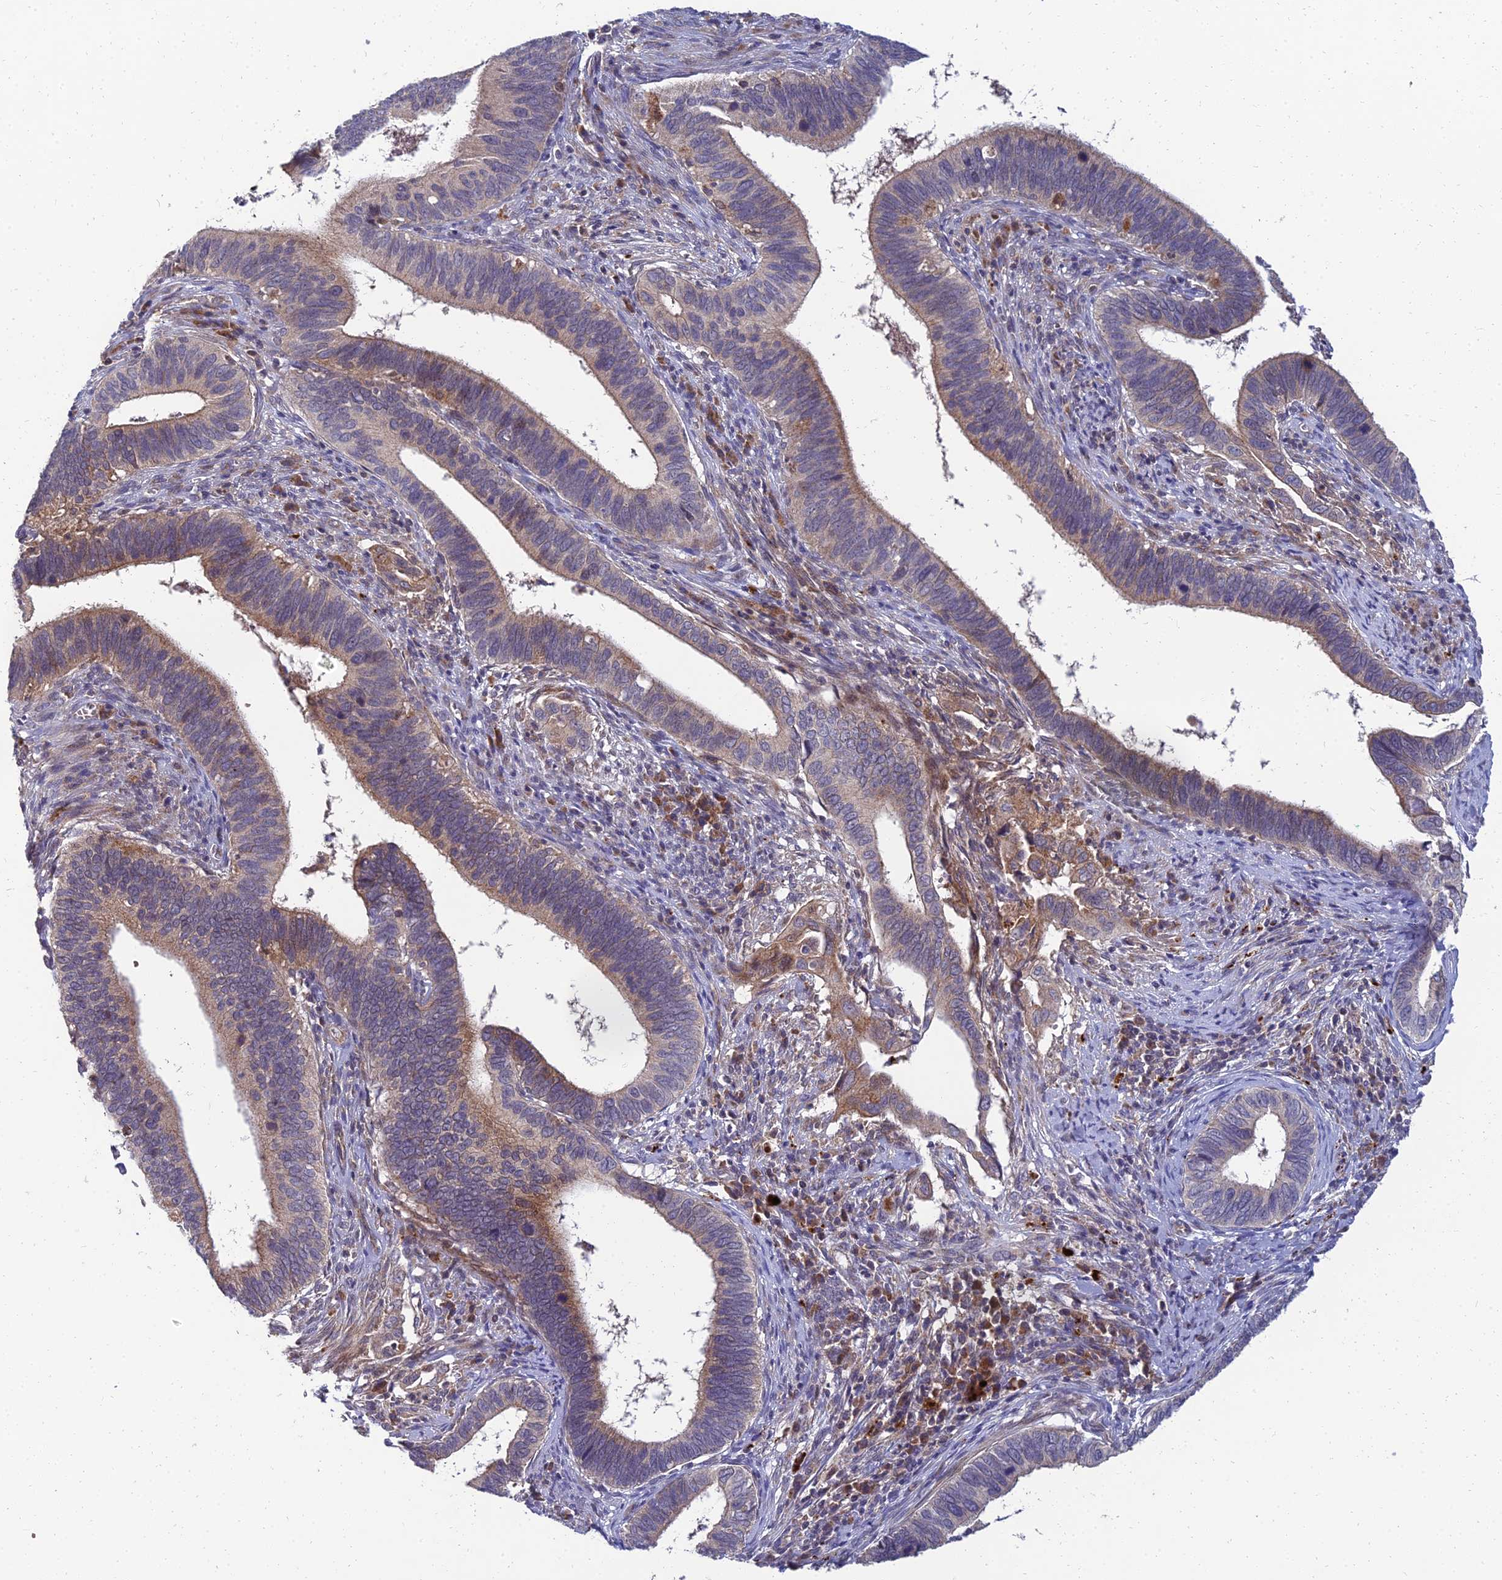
{"staining": {"intensity": "moderate", "quantity": "<25%", "location": "cytoplasmic/membranous"}, "tissue": "cervical cancer", "cell_type": "Tumor cells", "image_type": "cancer", "snomed": [{"axis": "morphology", "description": "Adenocarcinoma, NOS"}, {"axis": "topography", "description": "Cervix"}], "caption": "This is an image of immunohistochemistry staining of adenocarcinoma (cervical), which shows moderate staining in the cytoplasmic/membranous of tumor cells.", "gene": "NPY", "patient": {"sex": "female", "age": 42}}